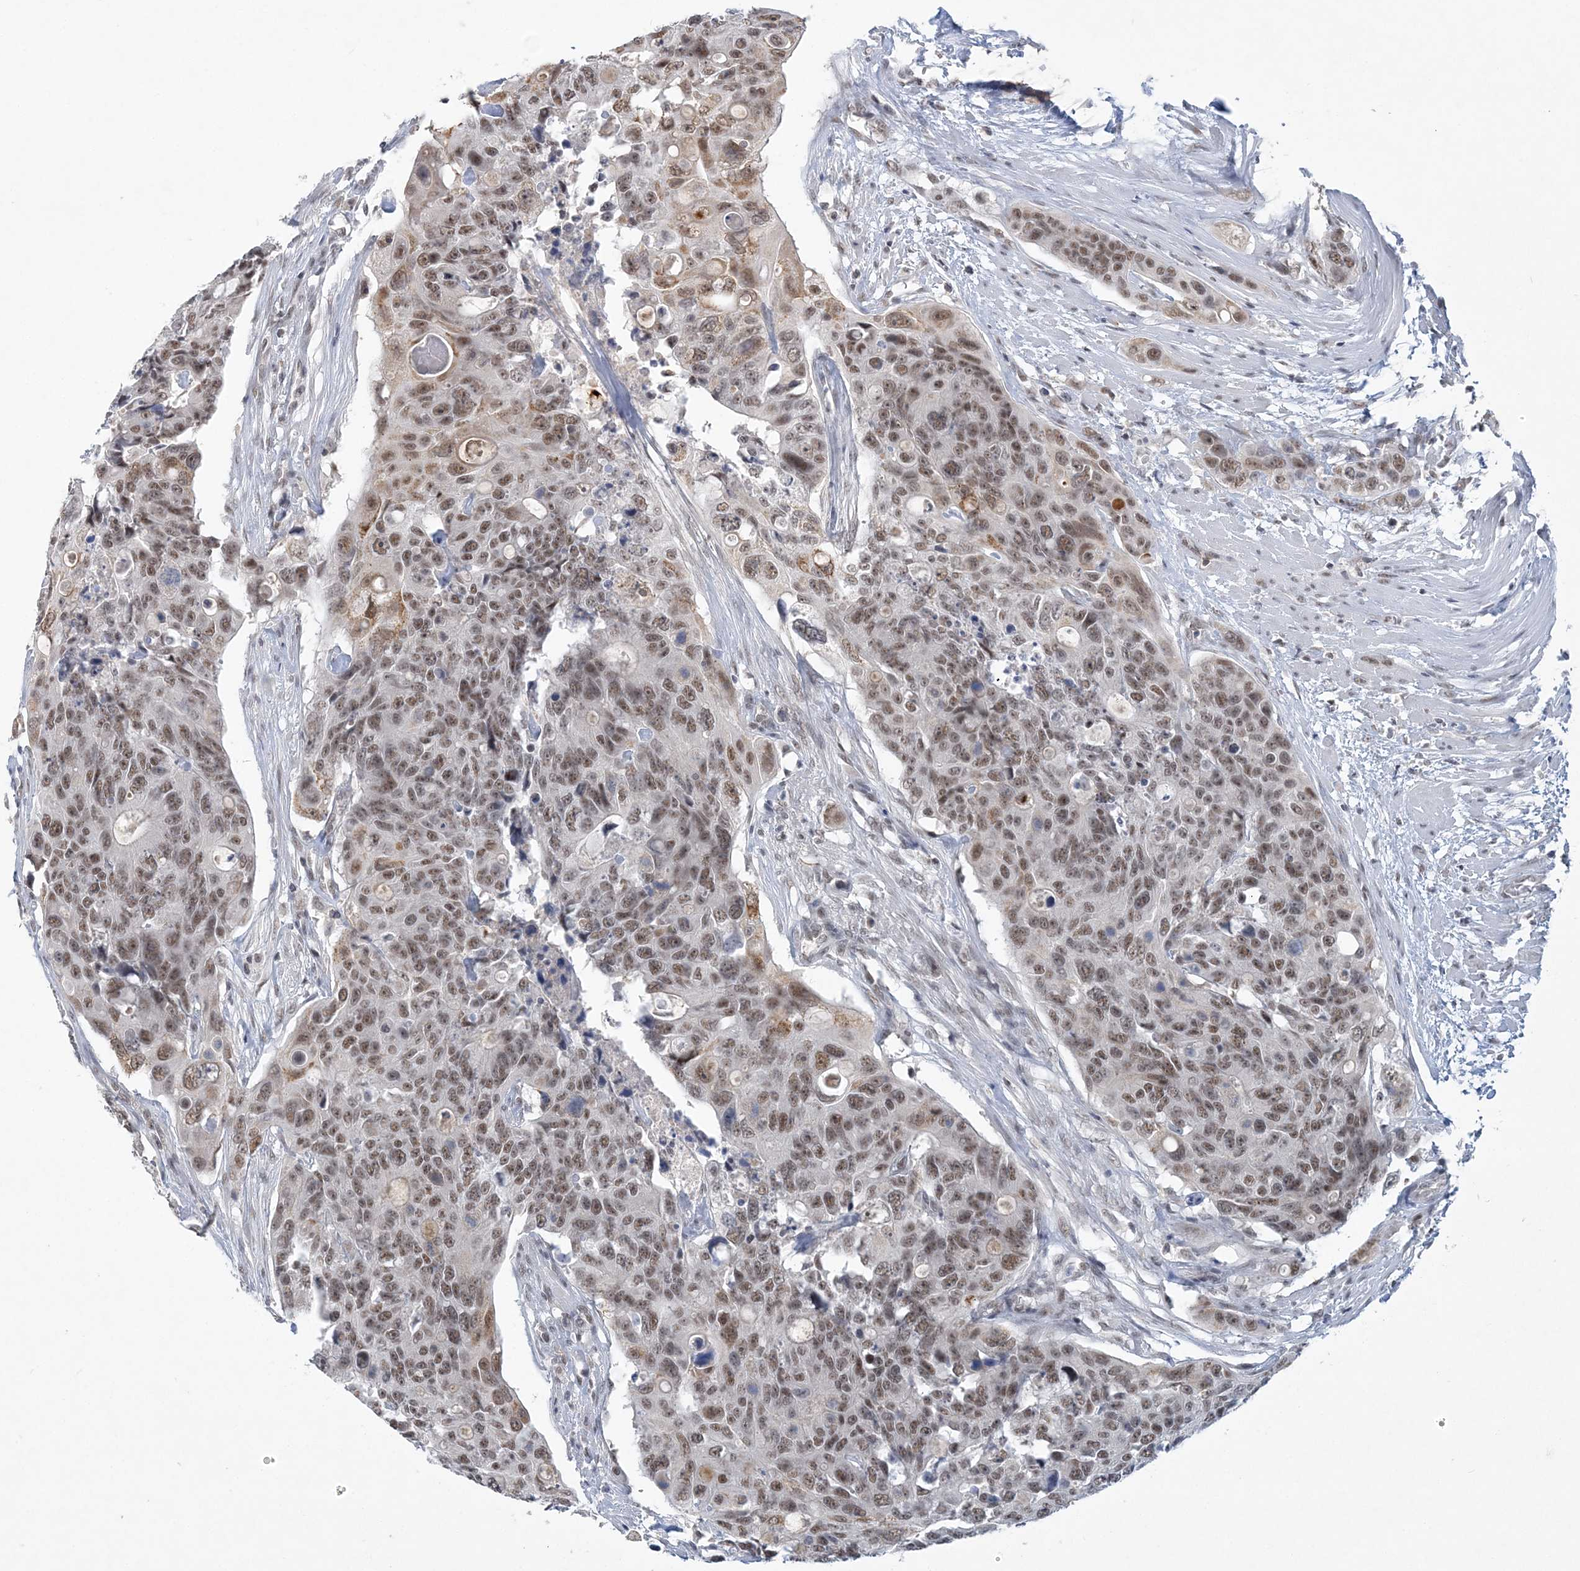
{"staining": {"intensity": "moderate", "quantity": ">75%", "location": "nuclear"}, "tissue": "colorectal cancer", "cell_type": "Tumor cells", "image_type": "cancer", "snomed": [{"axis": "morphology", "description": "Adenocarcinoma, NOS"}, {"axis": "topography", "description": "Colon"}], "caption": "Immunohistochemistry (IHC) (DAB) staining of colorectal cancer reveals moderate nuclear protein expression in about >75% of tumor cells.", "gene": "KMT2D", "patient": {"sex": "female", "age": 57}}